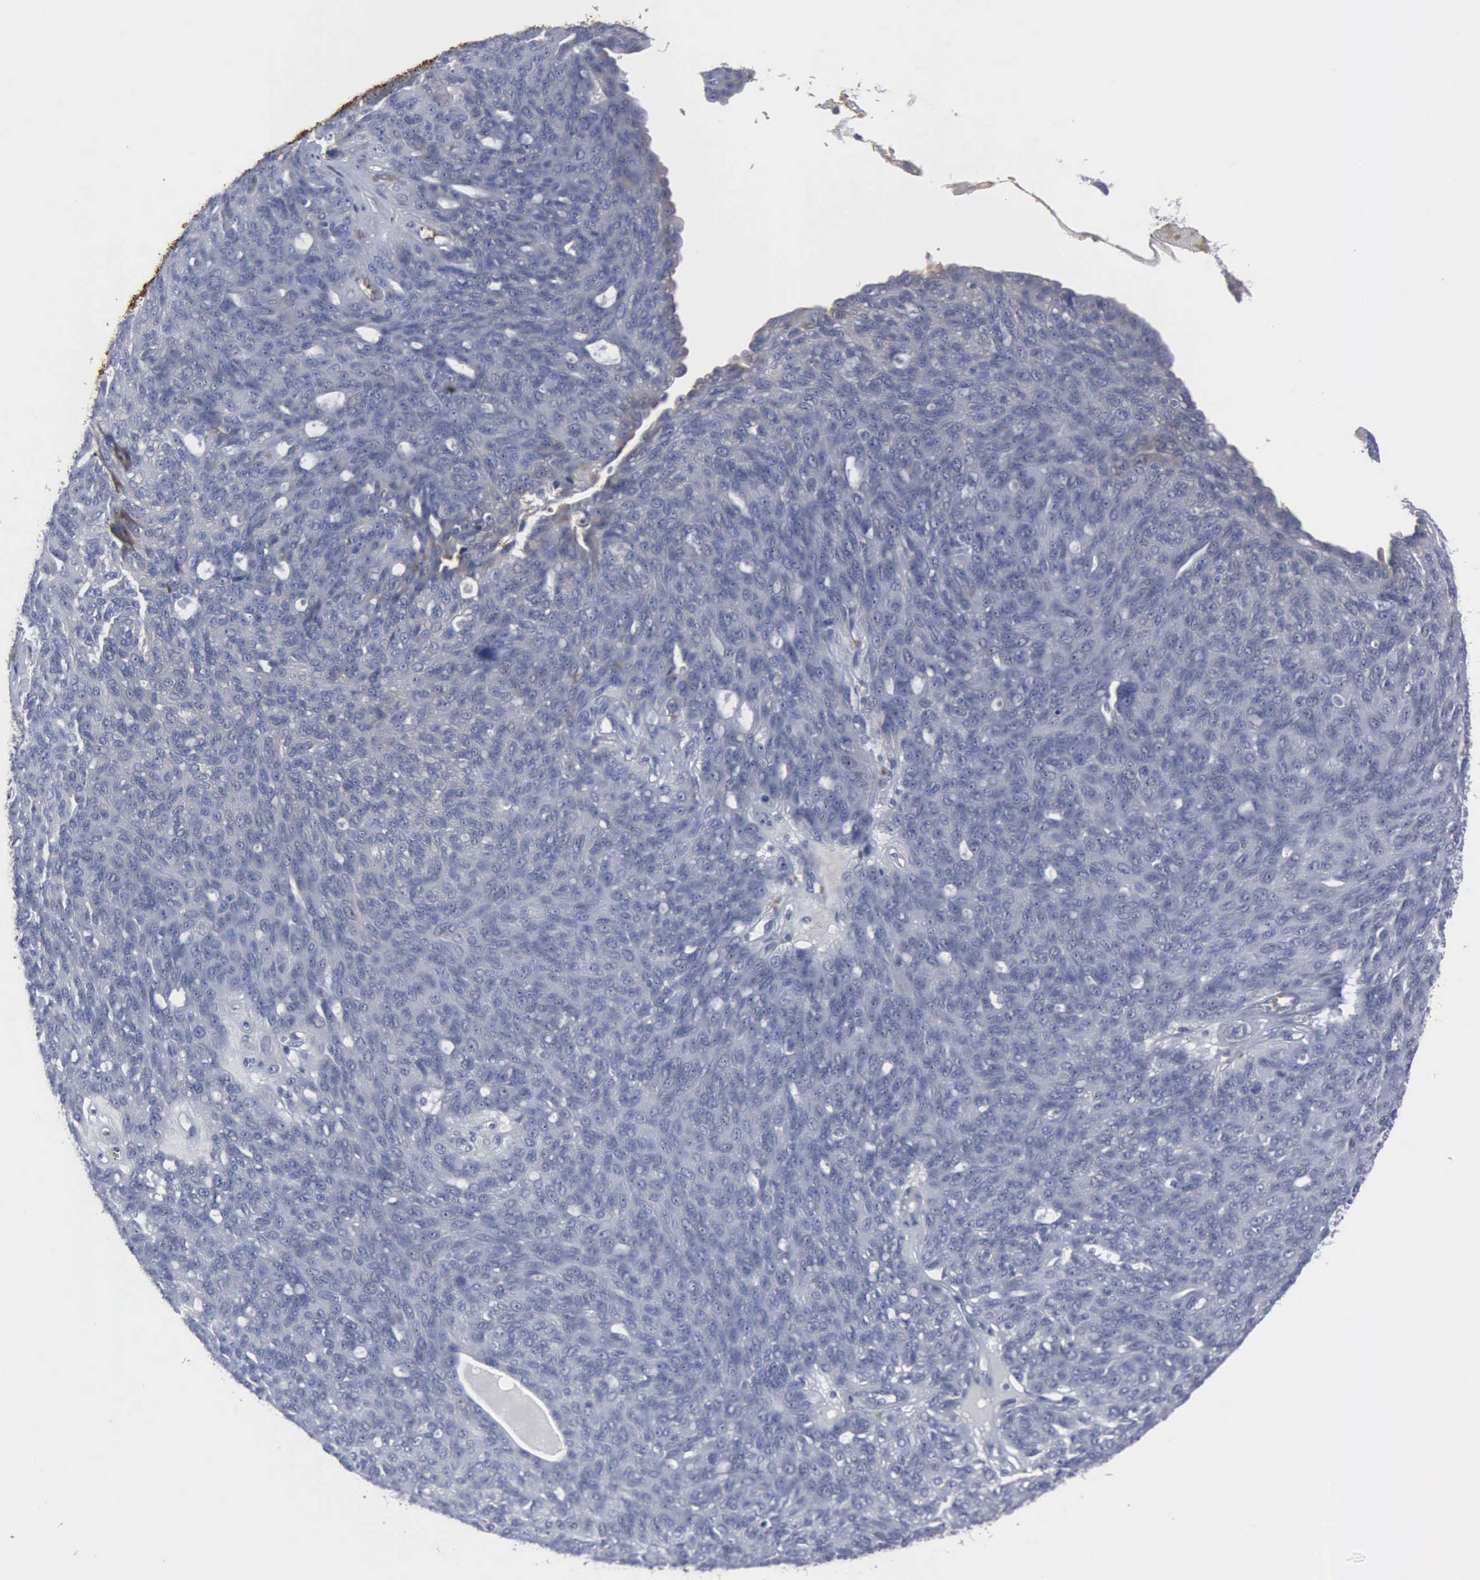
{"staining": {"intensity": "negative", "quantity": "none", "location": "none"}, "tissue": "ovarian cancer", "cell_type": "Tumor cells", "image_type": "cancer", "snomed": [{"axis": "morphology", "description": "Carcinoma, endometroid"}, {"axis": "topography", "description": "Ovary"}], "caption": "The photomicrograph reveals no staining of tumor cells in ovarian cancer (endometroid carcinoma).", "gene": "TGFB1", "patient": {"sex": "female", "age": 60}}